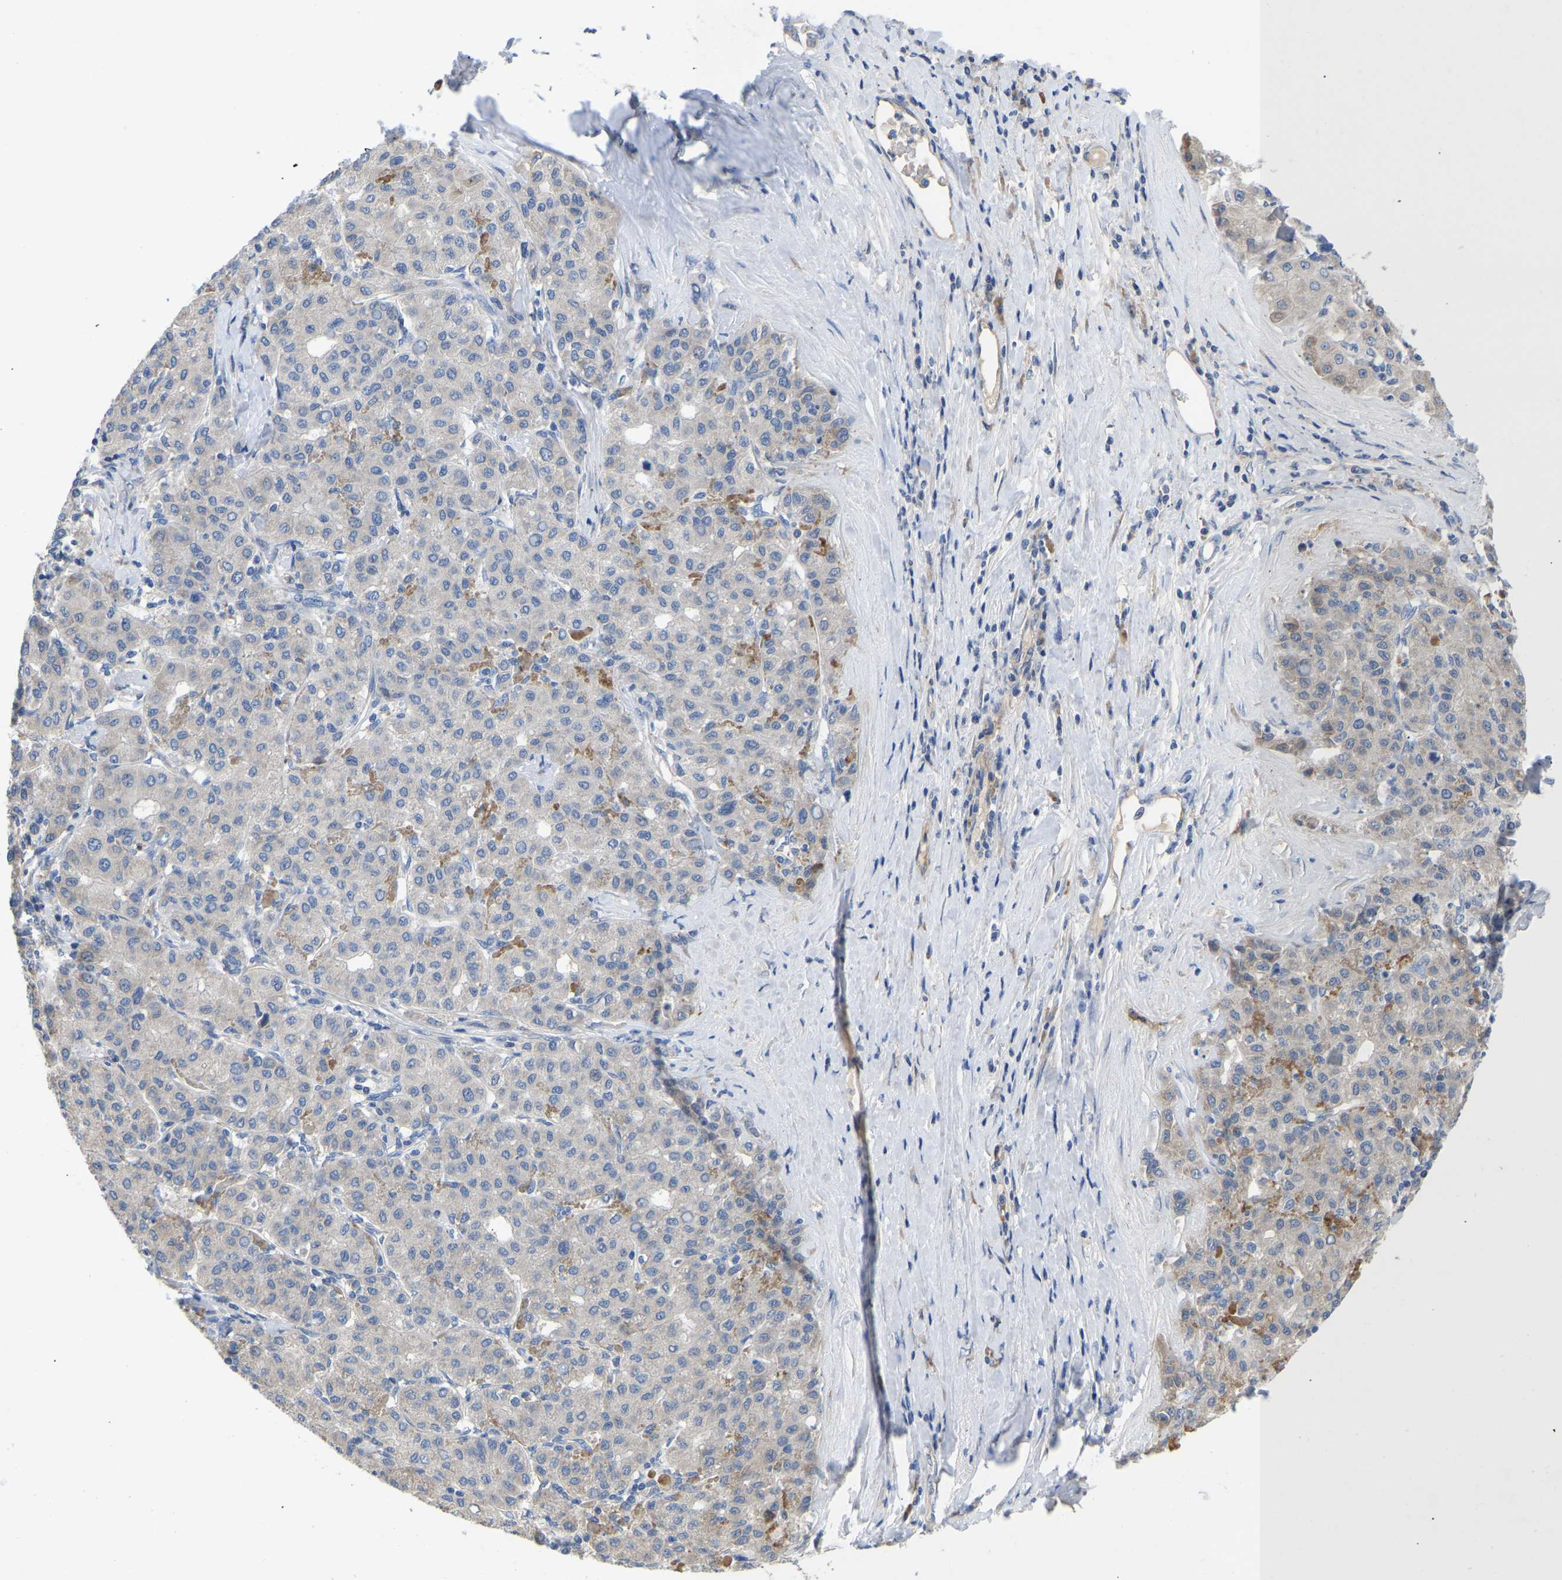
{"staining": {"intensity": "negative", "quantity": "none", "location": "none"}, "tissue": "liver cancer", "cell_type": "Tumor cells", "image_type": "cancer", "snomed": [{"axis": "morphology", "description": "Carcinoma, Hepatocellular, NOS"}, {"axis": "topography", "description": "Liver"}], "caption": "IHC micrograph of neoplastic tissue: liver cancer (hepatocellular carcinoma) stained with DAB (3,3'-diaminobenzidine) reveals no significant protein expression in tumor cells.", "gene": "ABCA10", "patient": {"sex": "male", "age": 65}}